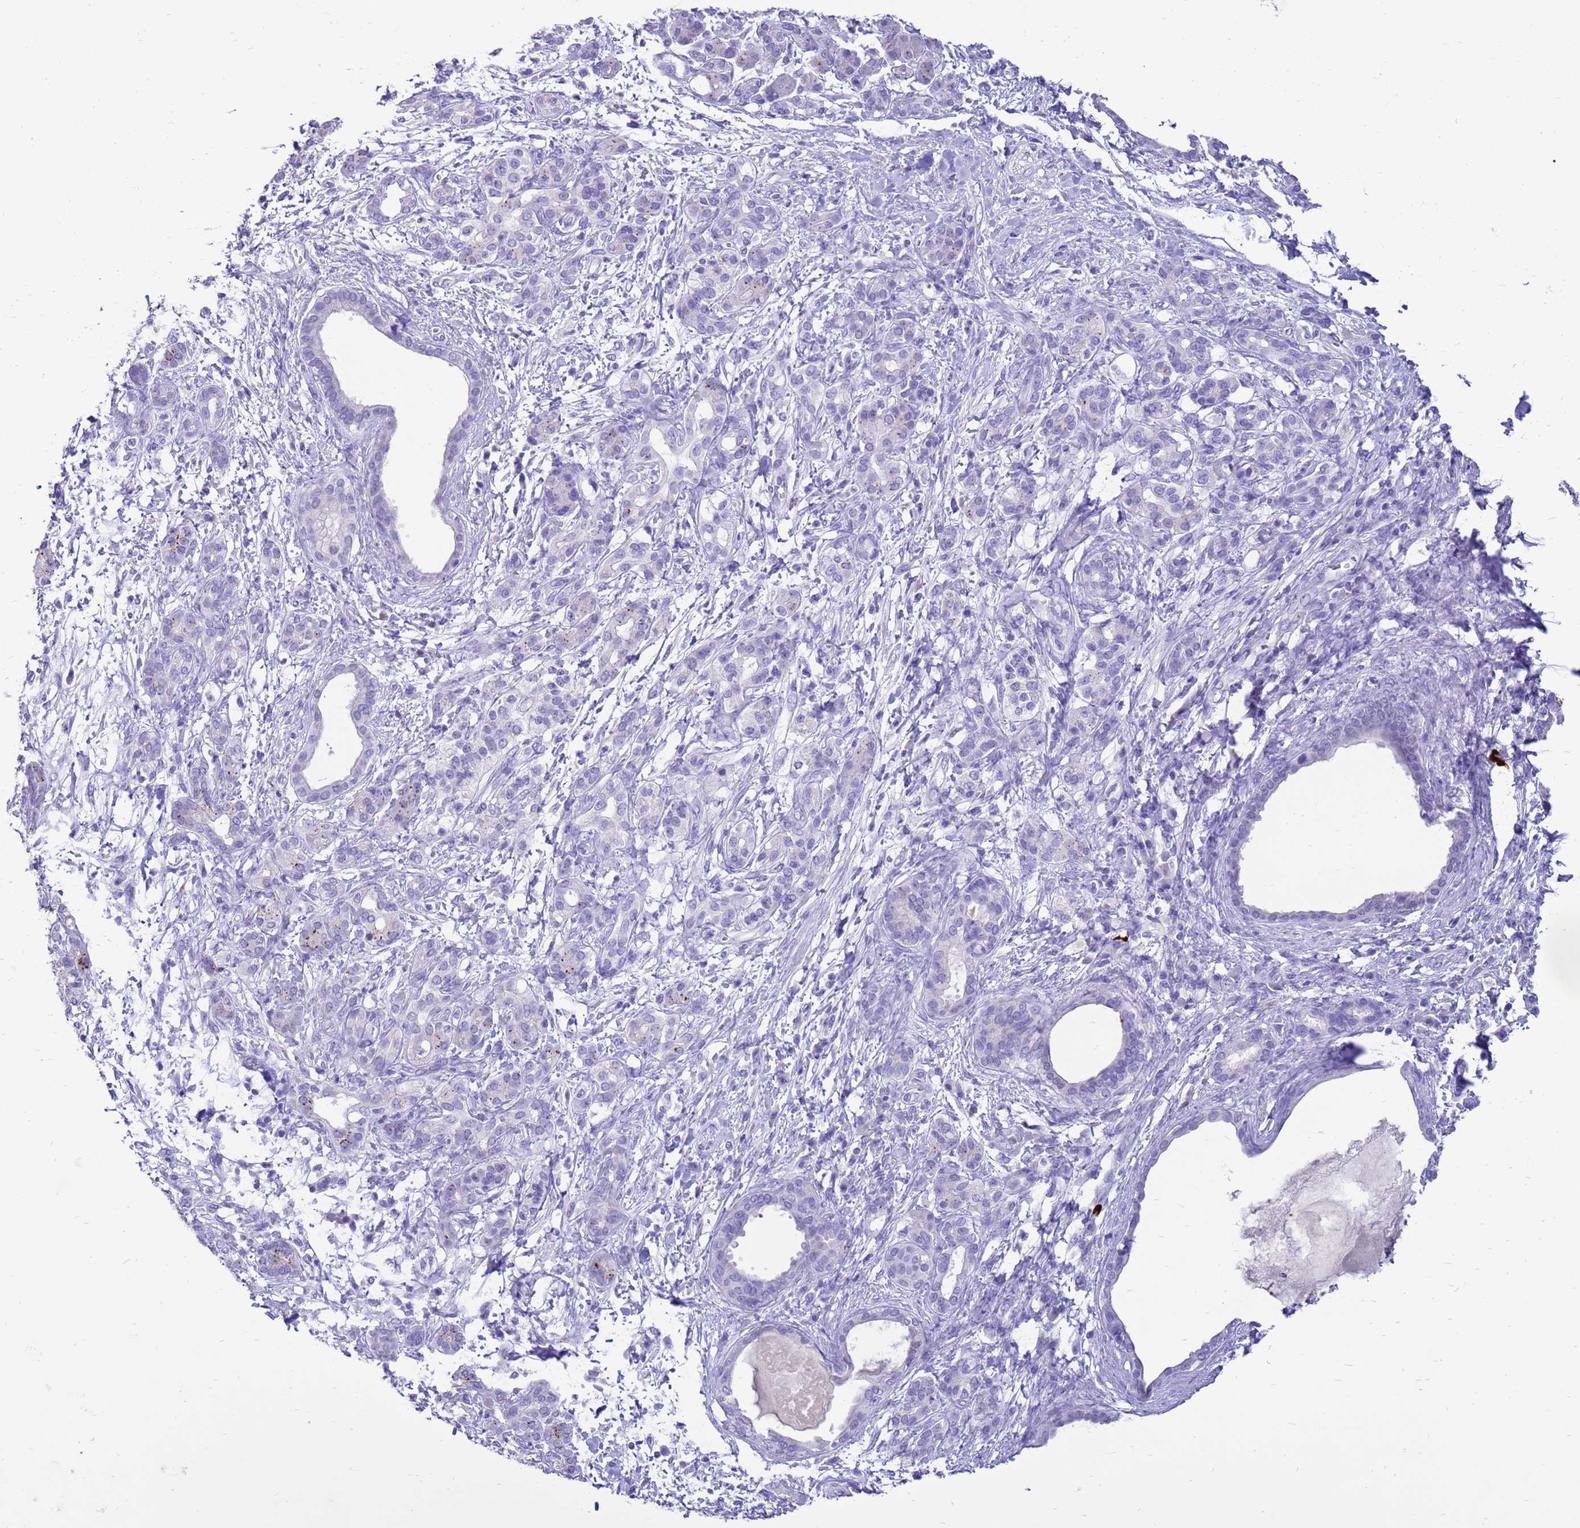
{"staining": {"intensity": "negative", "quantity": "none", "location": "none"}, "tissue": "pancreatic cancer", "cell_type": "Tumor cells", "image_type": "cancer", "snomed": [{"axis": "morphology", "description": "Adenocarcinoma, NOS"}, {"axis": "topography", "description": "Pancreas"}], "caption": "A high-resolution histopathology image shows immunohistochemistry (IHC) staining of pancreatic cancer, which shows no significant staining in tumor cells.", "gene": "PDE10A", "patient": {"sex": "female", "age": 55}}